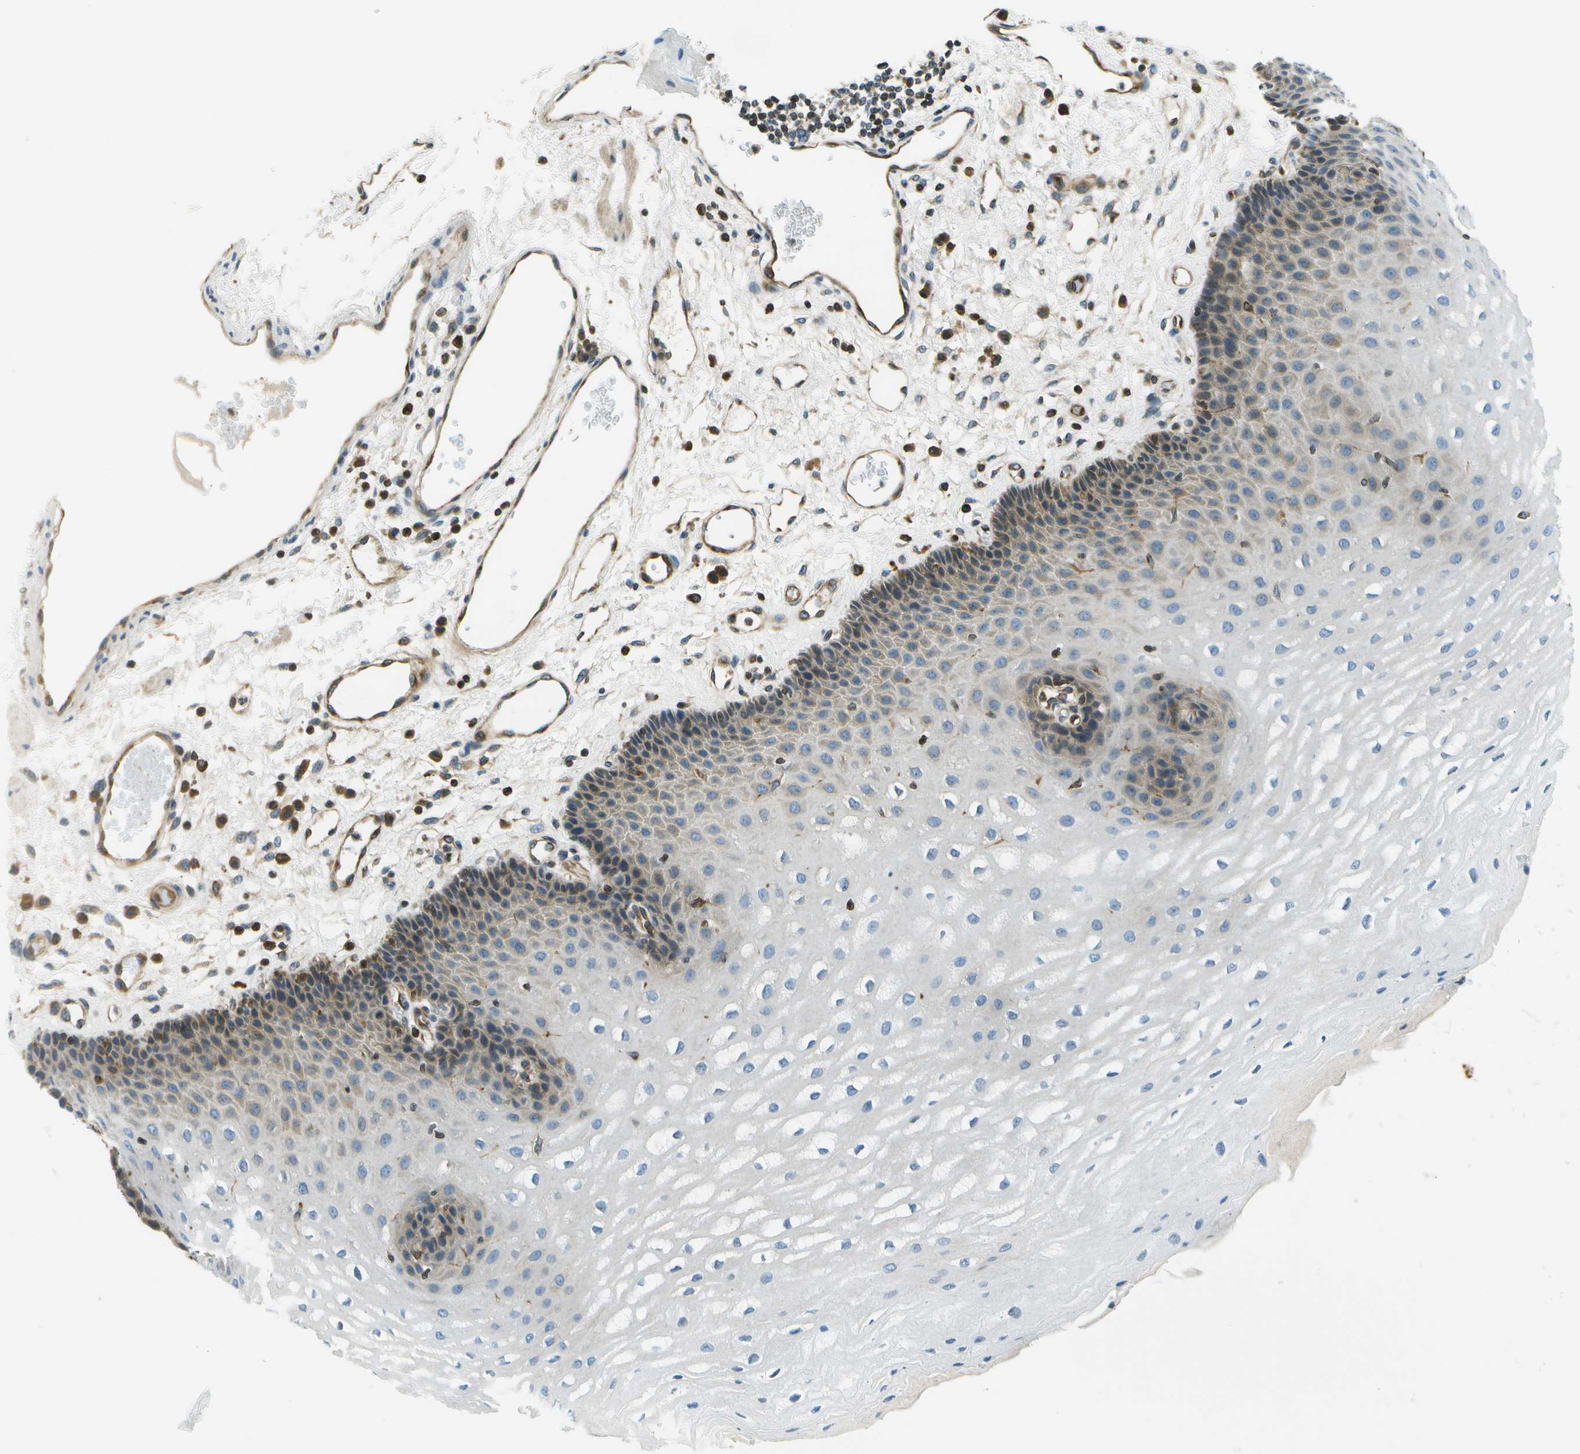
{"staining": {"intensity": "weak", "quantity": "<25%", "location": "cytoplasmic/membranous"}, "tissue": "esophagus", "cell_type": "Squamous epithelial cells", "image_type": "normal", "snomed": [{"axis": "morphology", "description": "Normal tissue, NOS"}, {"axis": "topography", "description": "Esophagus"}], "caption": "High power microscopy photomicrograph of an IHC histopathology image of normal esophagus, revealing no significant expression in squamous epithelial cells.", "gene": "ESYT1", "patient": {"sex": "male", "age": 54}}